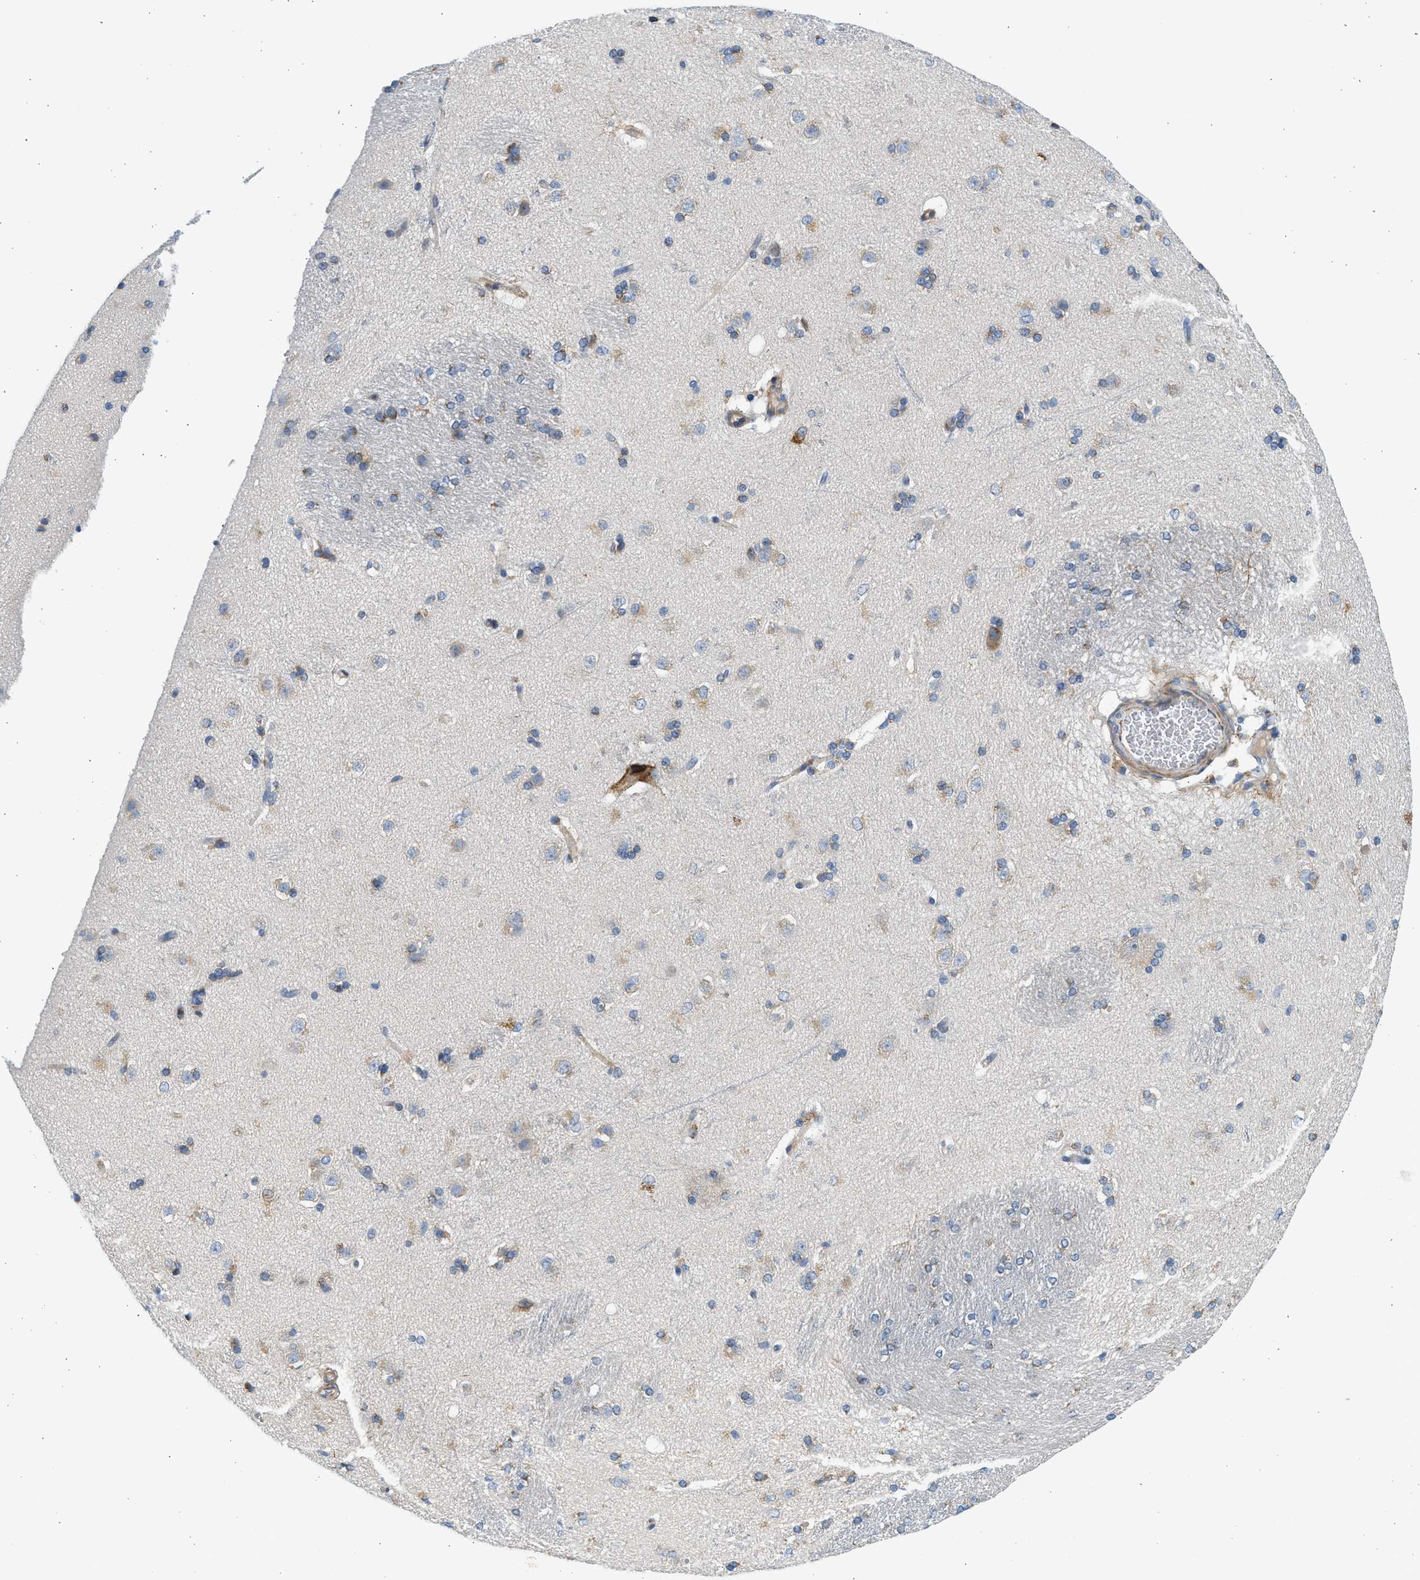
{"staining": {"intensity": "moderate", "quantity": "<25%", "location": "cytoplasmic/membranous"}, "tissue": "caudate", "cell_type": "Glial cells", "image_type": "normal", "snomed": [{"axis": "morphology", "description": "Normal tissue, NOS"}, {"axis": "topography", "description": "Lateral ventricle wall"}], "caption": "IHC photomicrograph of normal caudate: caudate stained using immunohistochemistry (IHC) reveals low levels of moderate protein expression localized specifically in the cytoplasmic/membranous of glial cells, appearing as a cytoplasmic/membranous brown color.", "gene": "CNTN6", "patient": {"sex": "female", "age": 19}}